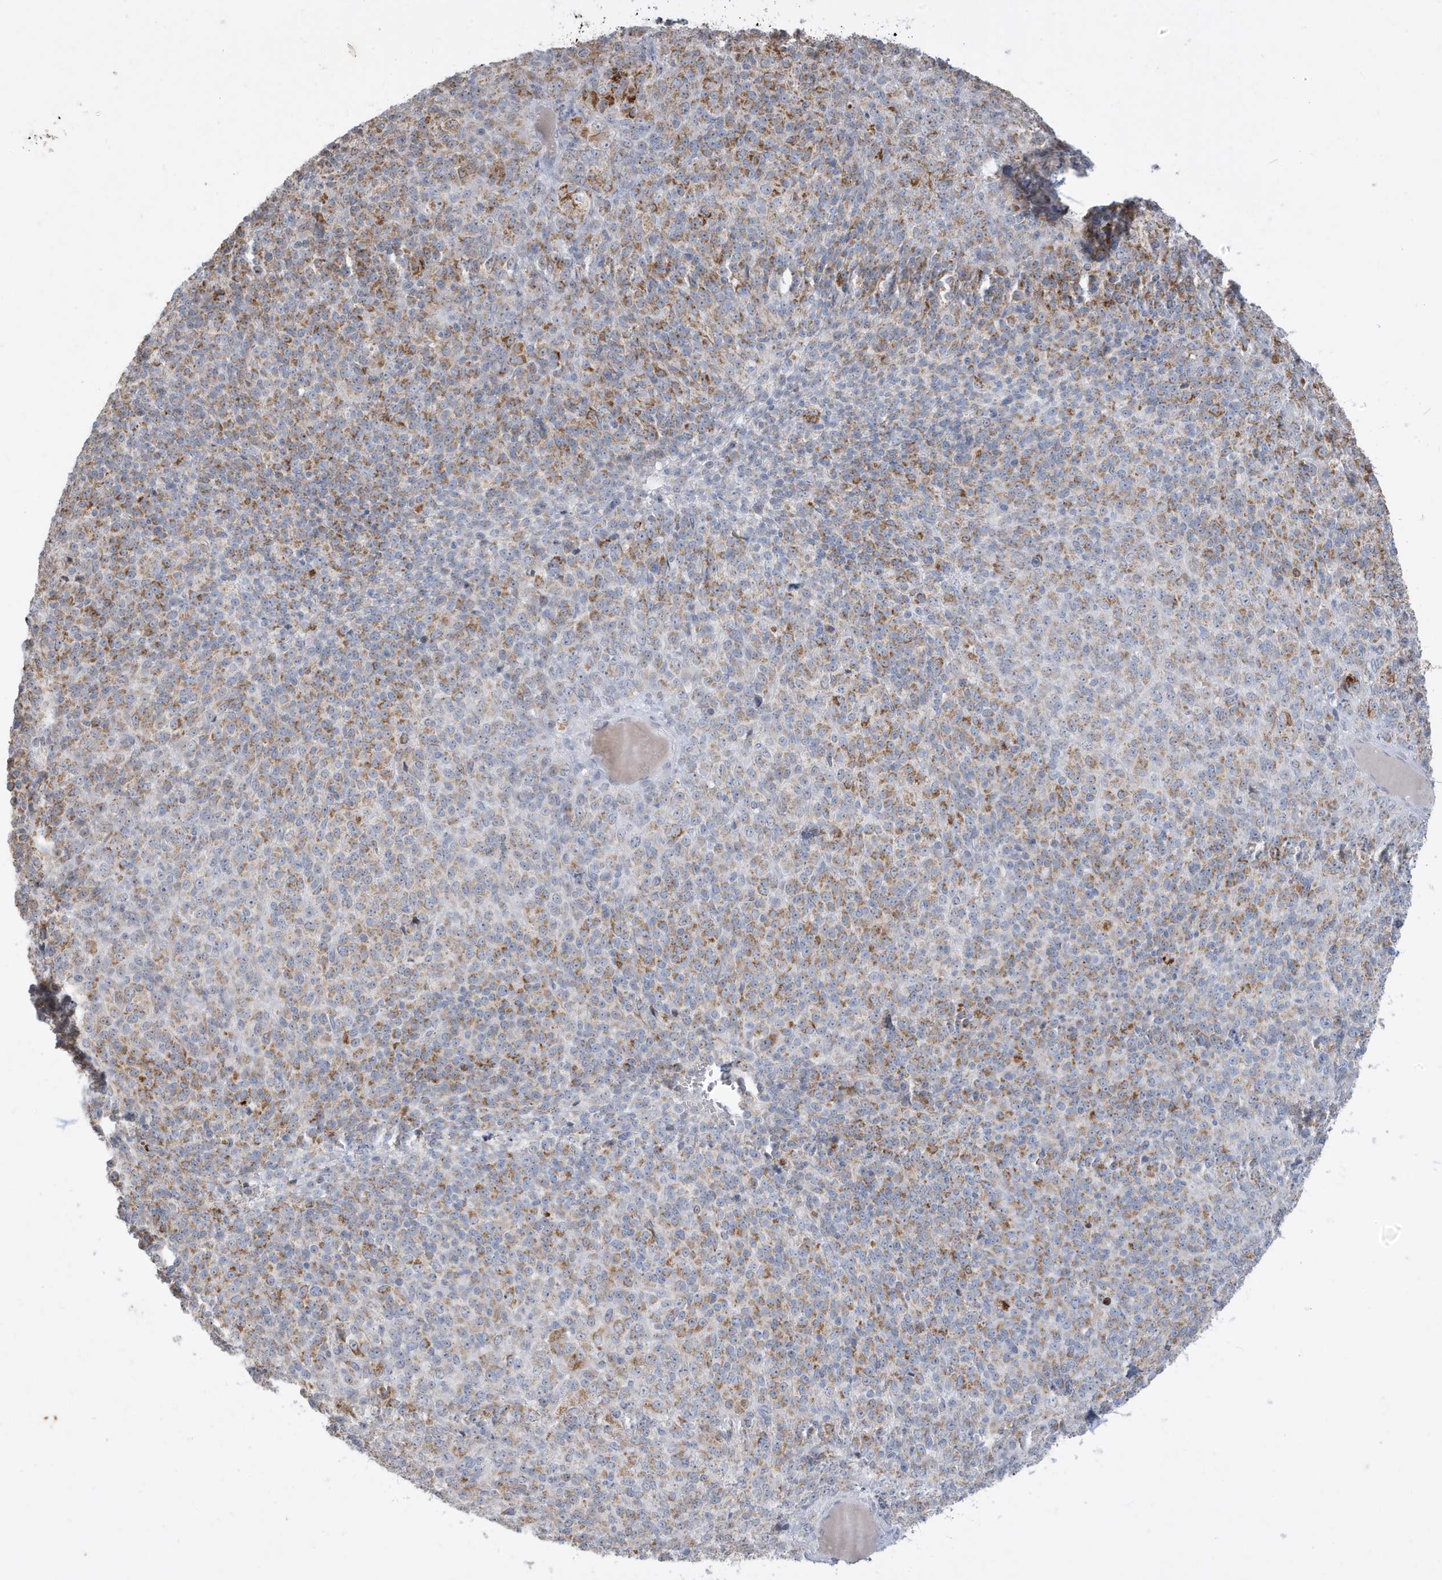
{"staining": {"intensity": "moderate", "quantity": "25%-75%", "location": "cytoplasmic/membranous"}, "tissue": "melanoma", "cell_type": "Tumor cells", "image_type": "cancer", "snomed": [{"axis": "morphology", "description": "Malignant melanoma, Metastatic site"}, {"axis": "topography", "description": "Brain"}], "caption": "Tumor cells show medium levels of moderate cytoplasmic/membranous staining in about 25%-75% of cells in human malignant melanoma (metastatic site).", "gene": "FNDC1", "patient": {"sex": "female", "age": 56}}